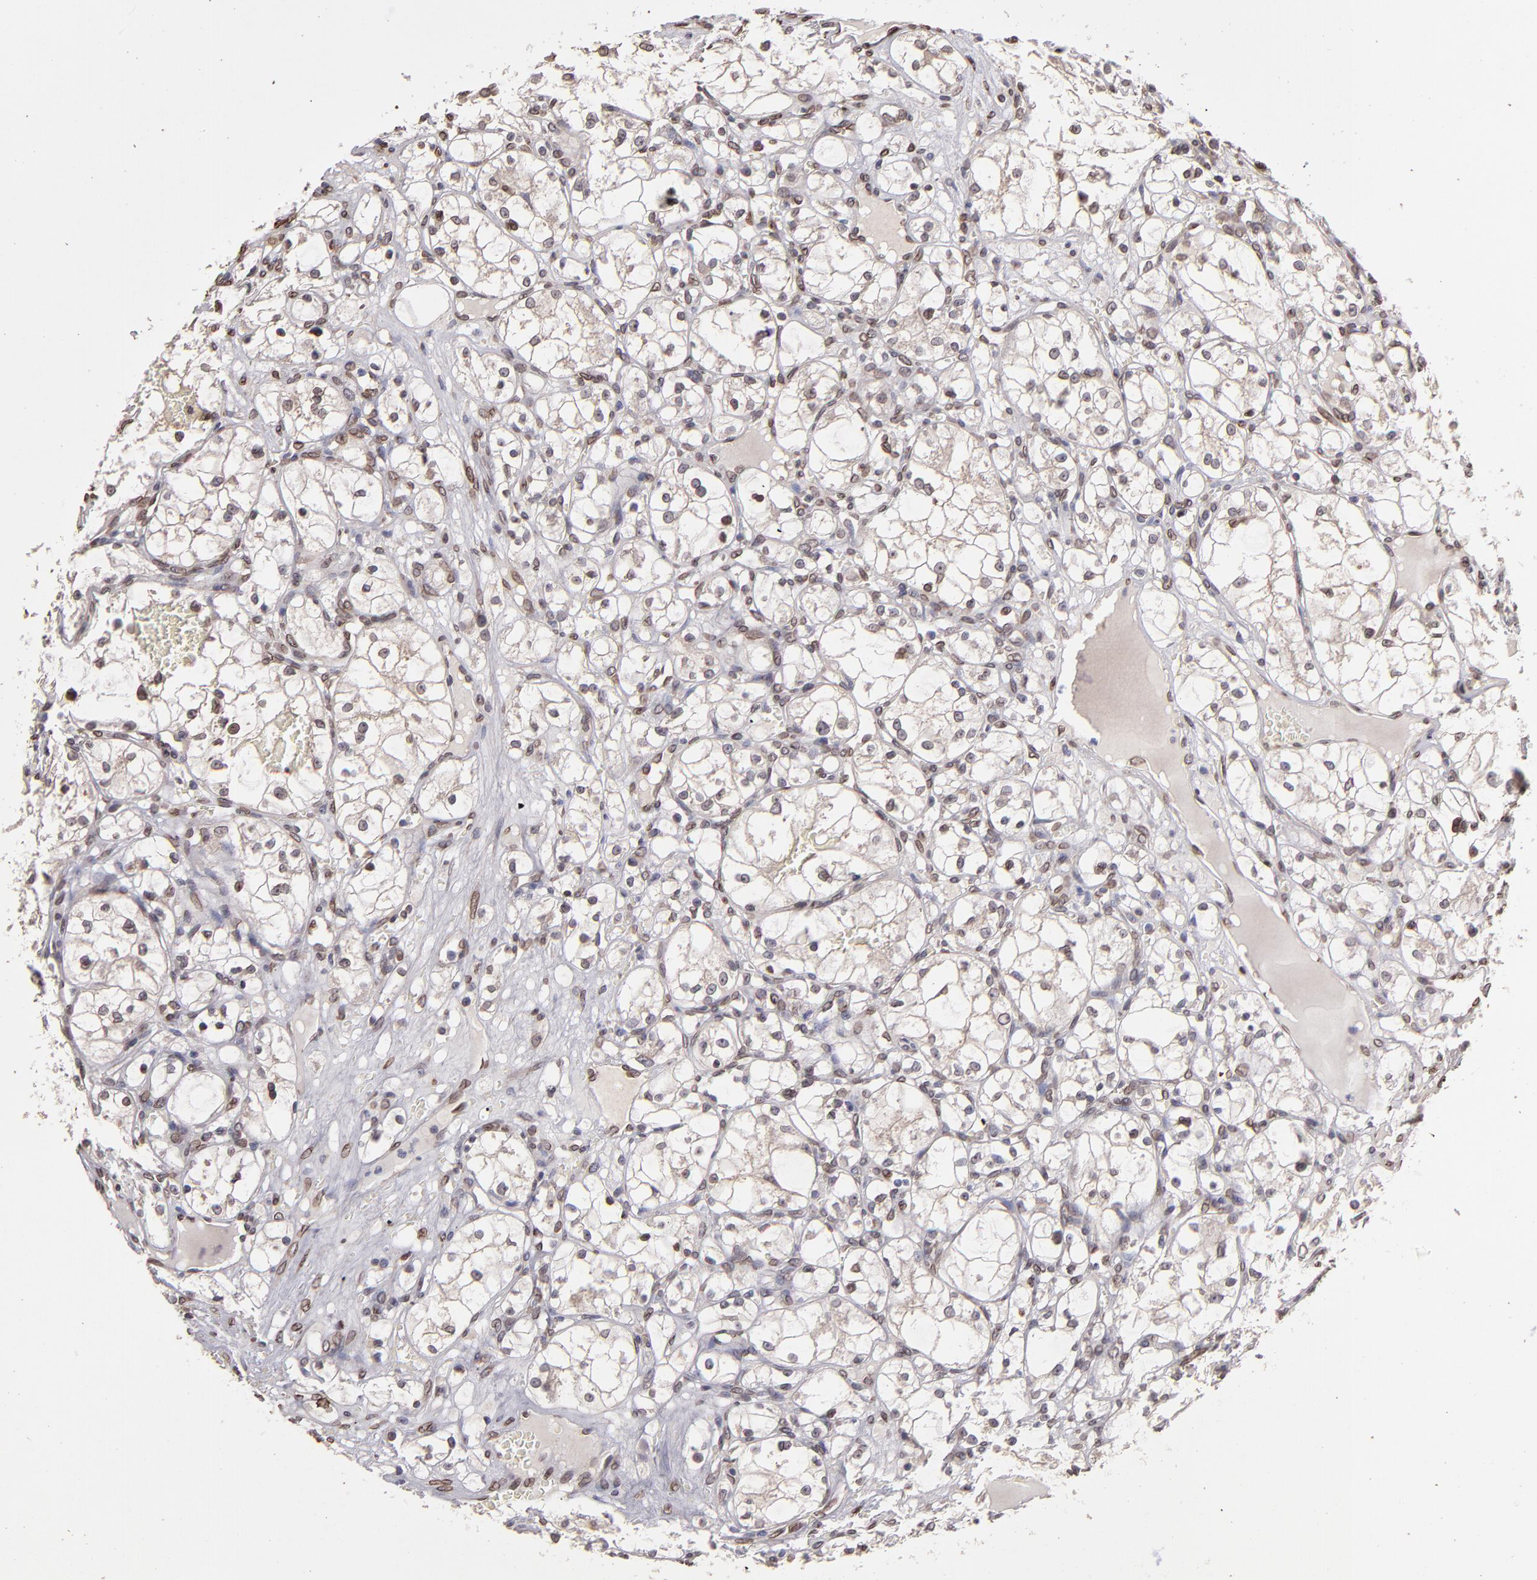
{"staining": {"intensity": "weak", "quantity": "25%-75%", "location": "cytoplasmic/membranous,nuclear"}, "tissue": "renal cancer", "cell_type": "Tumor cells", "image_type": "cancer", "snomed": [{"axis": "morphology", "description": "Adenocarcinoma, NOS"}, {"axis": "topography", "description": "Kidney"}], "caption": "About 25%-75% of tumor cells in human adenocarcinoma (renal) display weak cytoplasmic/membranous and nuclear protein positivity as visualized by brown immunohistochemical staining.", "gene": "PUM3", "patient": {"sex": "male", "age": 61}}